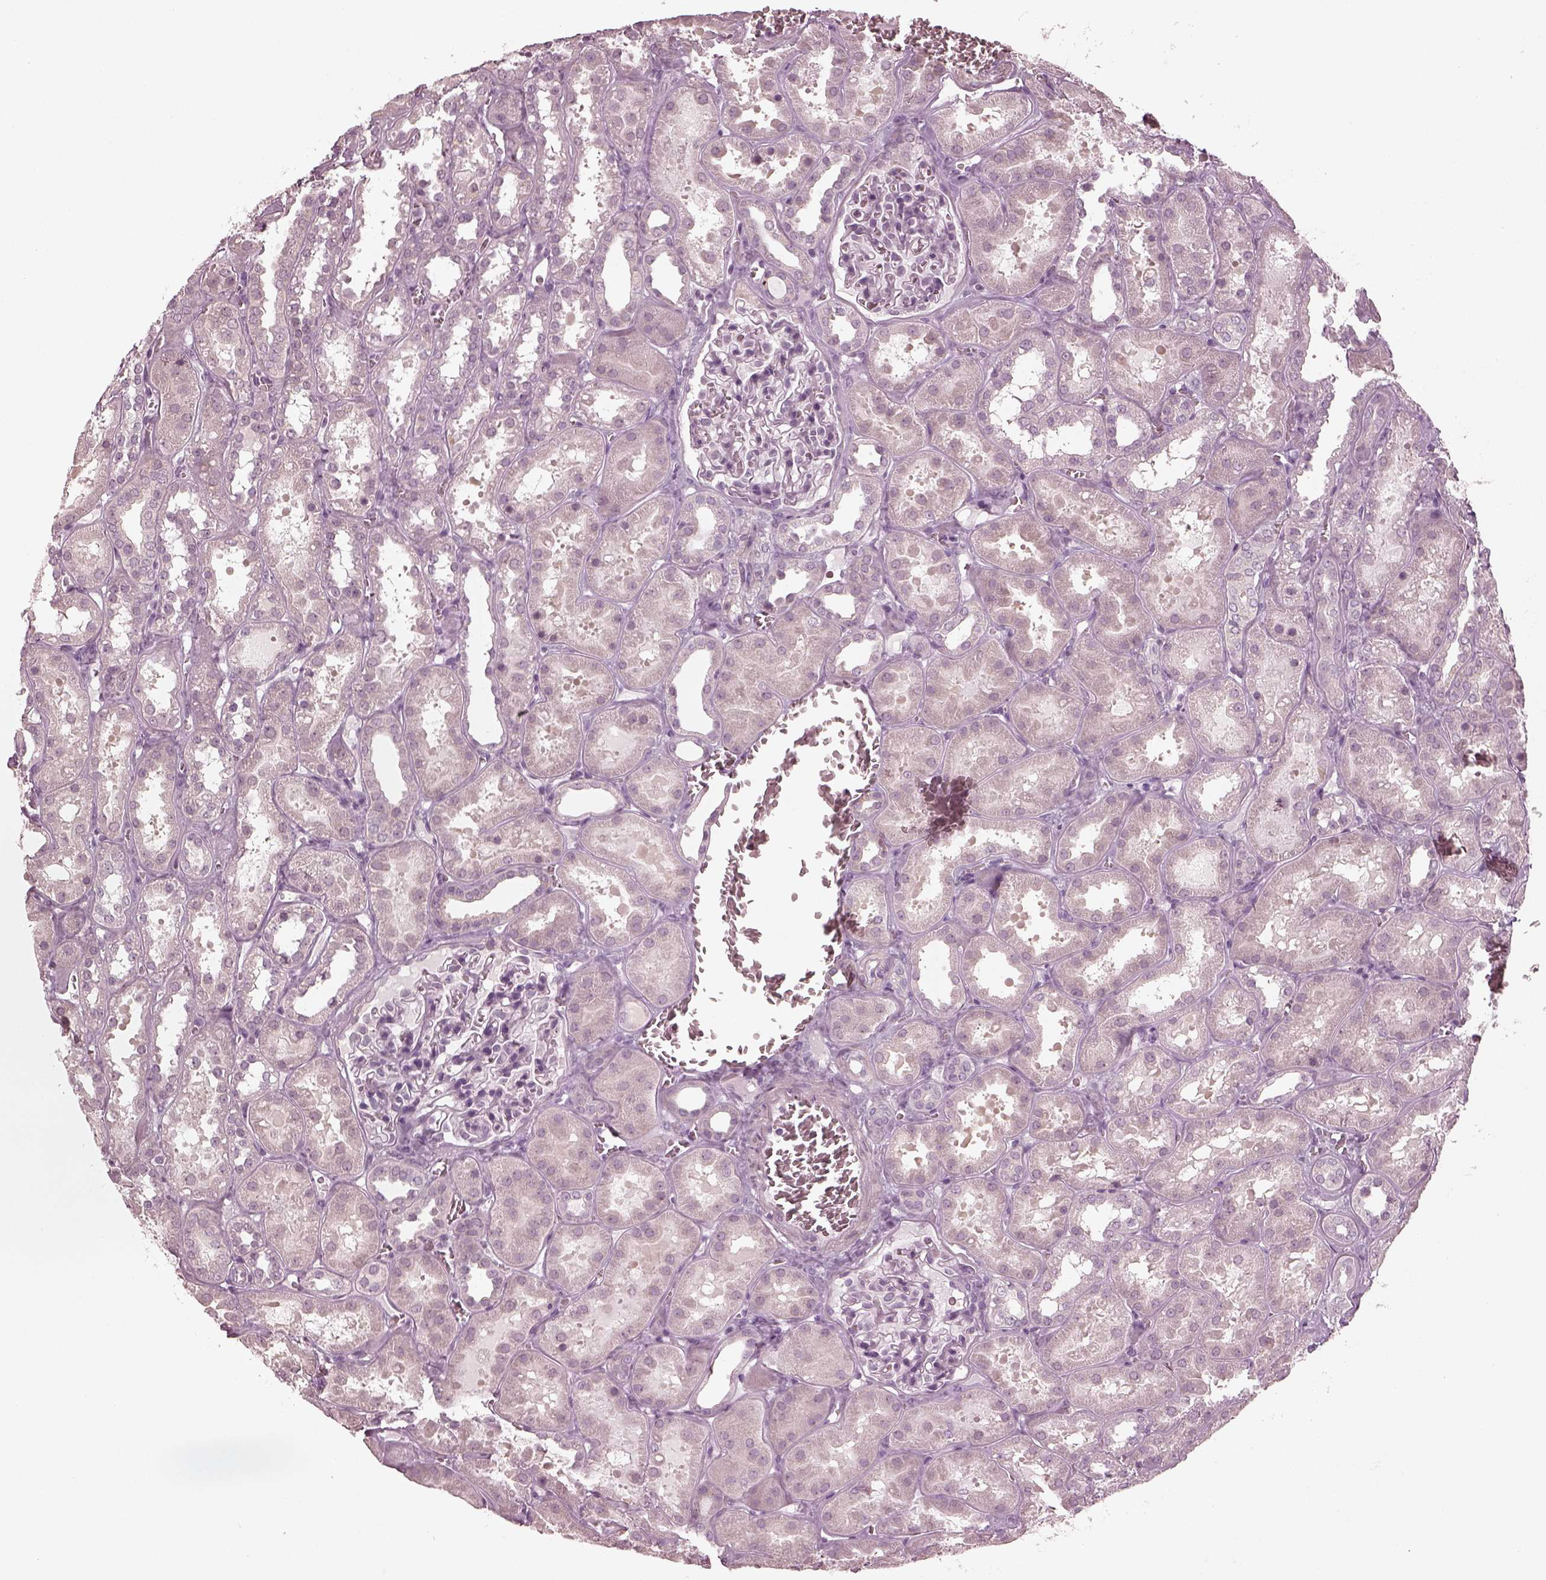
{"staining": {"intensity": "negative", "quantity": "none", "location": "none"}, "tissue": "kidney", "cell_type": "Cells in glomeruli", "image_type": "normal", "snomed": [{"axis": "morphology", "description": "Normal tissue, NOS"}, {"axis": "topography", "description": "Kidney"}], "caption": "Immunohistochemical staining of unremarkable human kidney demonstrates no significant positivity in cells in glomeruli. (DAB immunohistochemistry (IHC) visualized using brightfield microscopy, high magnification).", "gene": "CCDC170", "patient": {"sex": "female", "age": 41}}